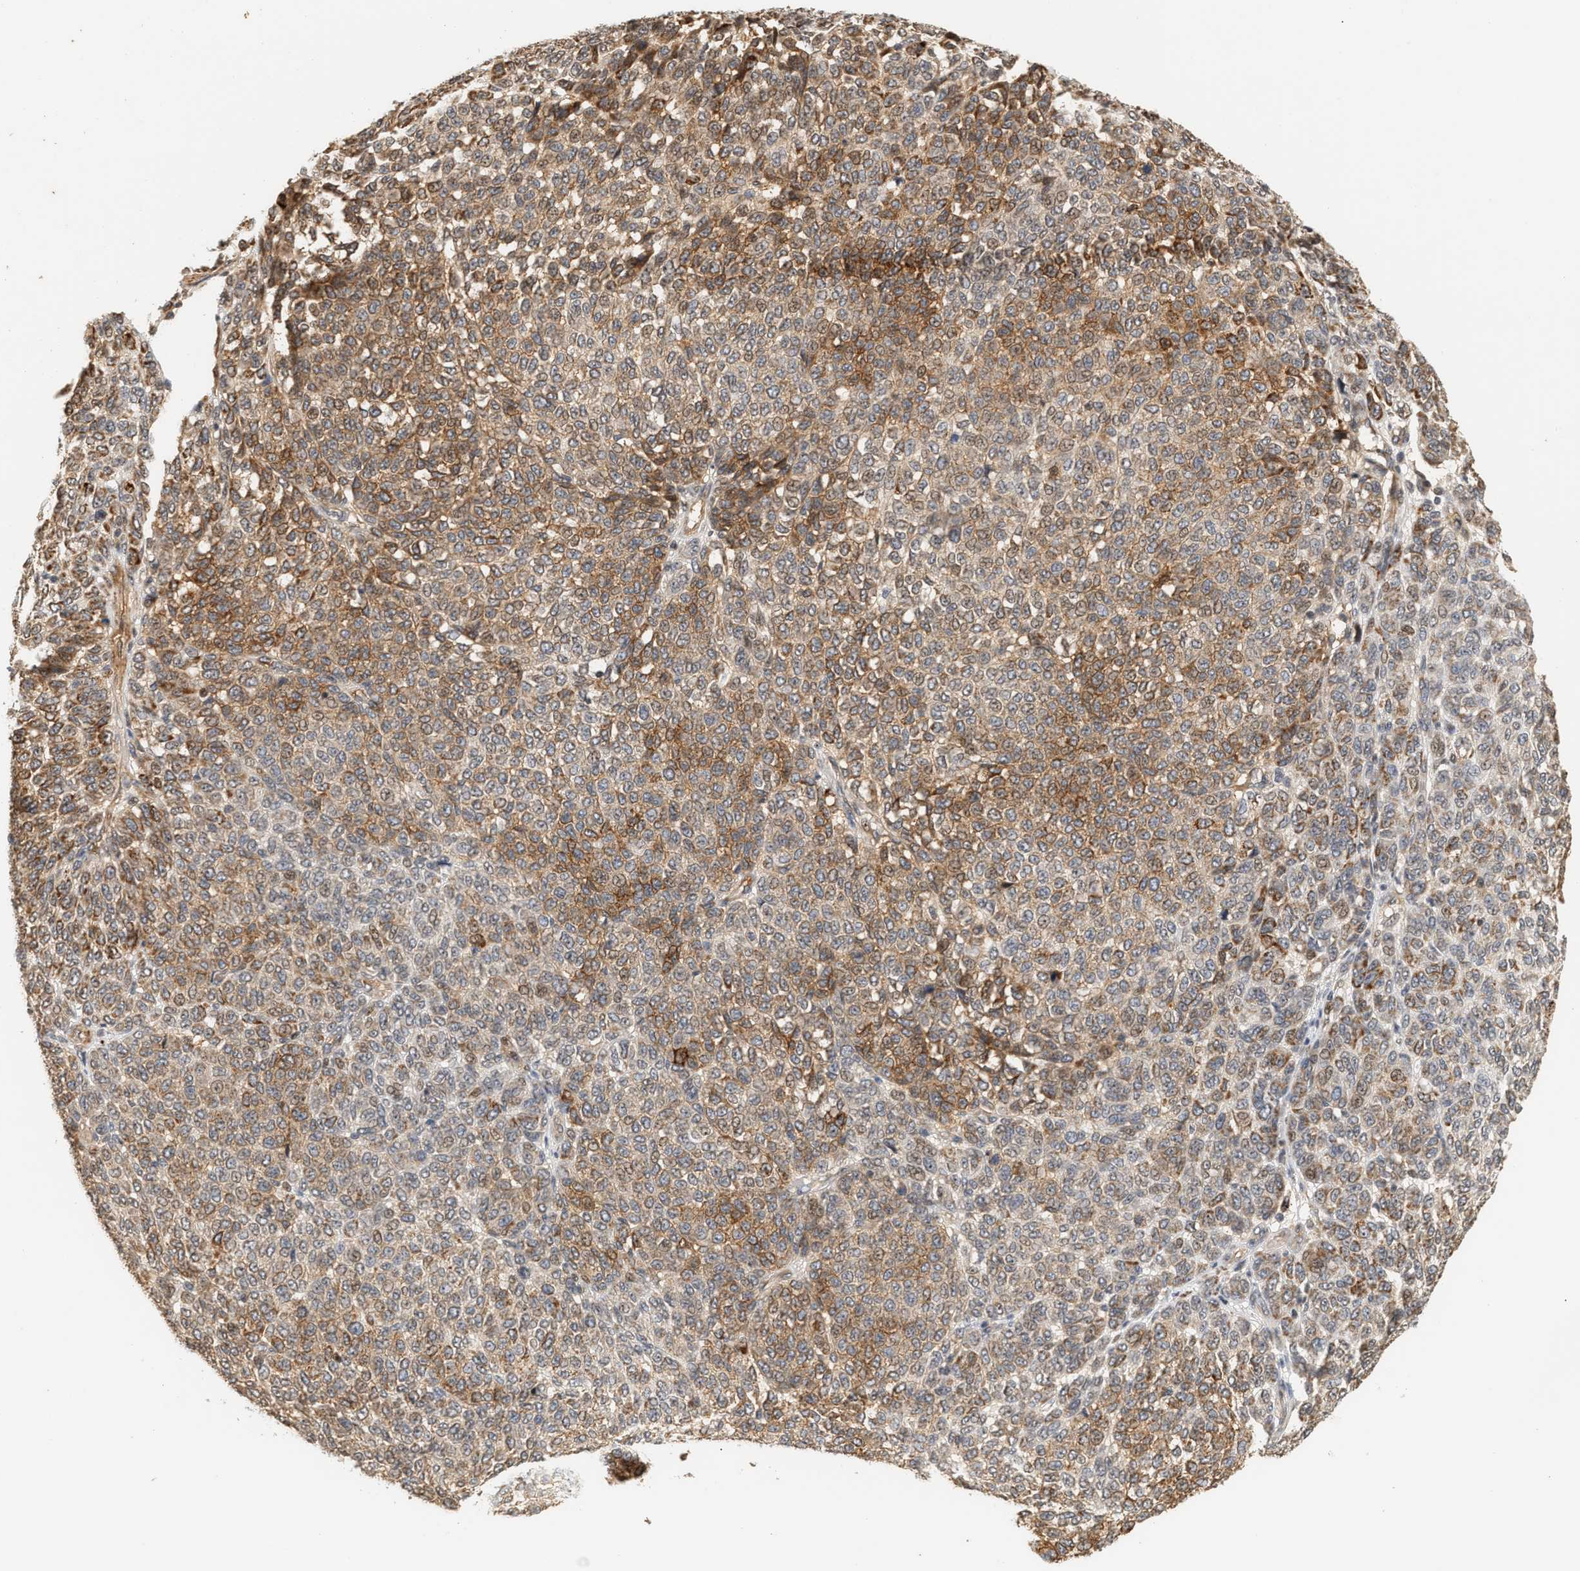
{"staining": {"intensity": "moderate", "quantity": ">75%", "location": "cytoplasmic/membranous"}, "tissue": "melanoma", "cell_type": "Tumor cells", "image_type": "cancer", "snomed": [{"axis": "morphology", "description": "Malignant melanoma, NOS"}, {"axis": "topography", "description": "Skin"}], "caption": "There is medium levels of moderate cytoplasmic/membranous positivity in tumor cells of melanoma, as demonstrated by immunohistochemical staining (brown color).", "gene": "PLXND1", "patient": {"sex": "male", "age": 59}}